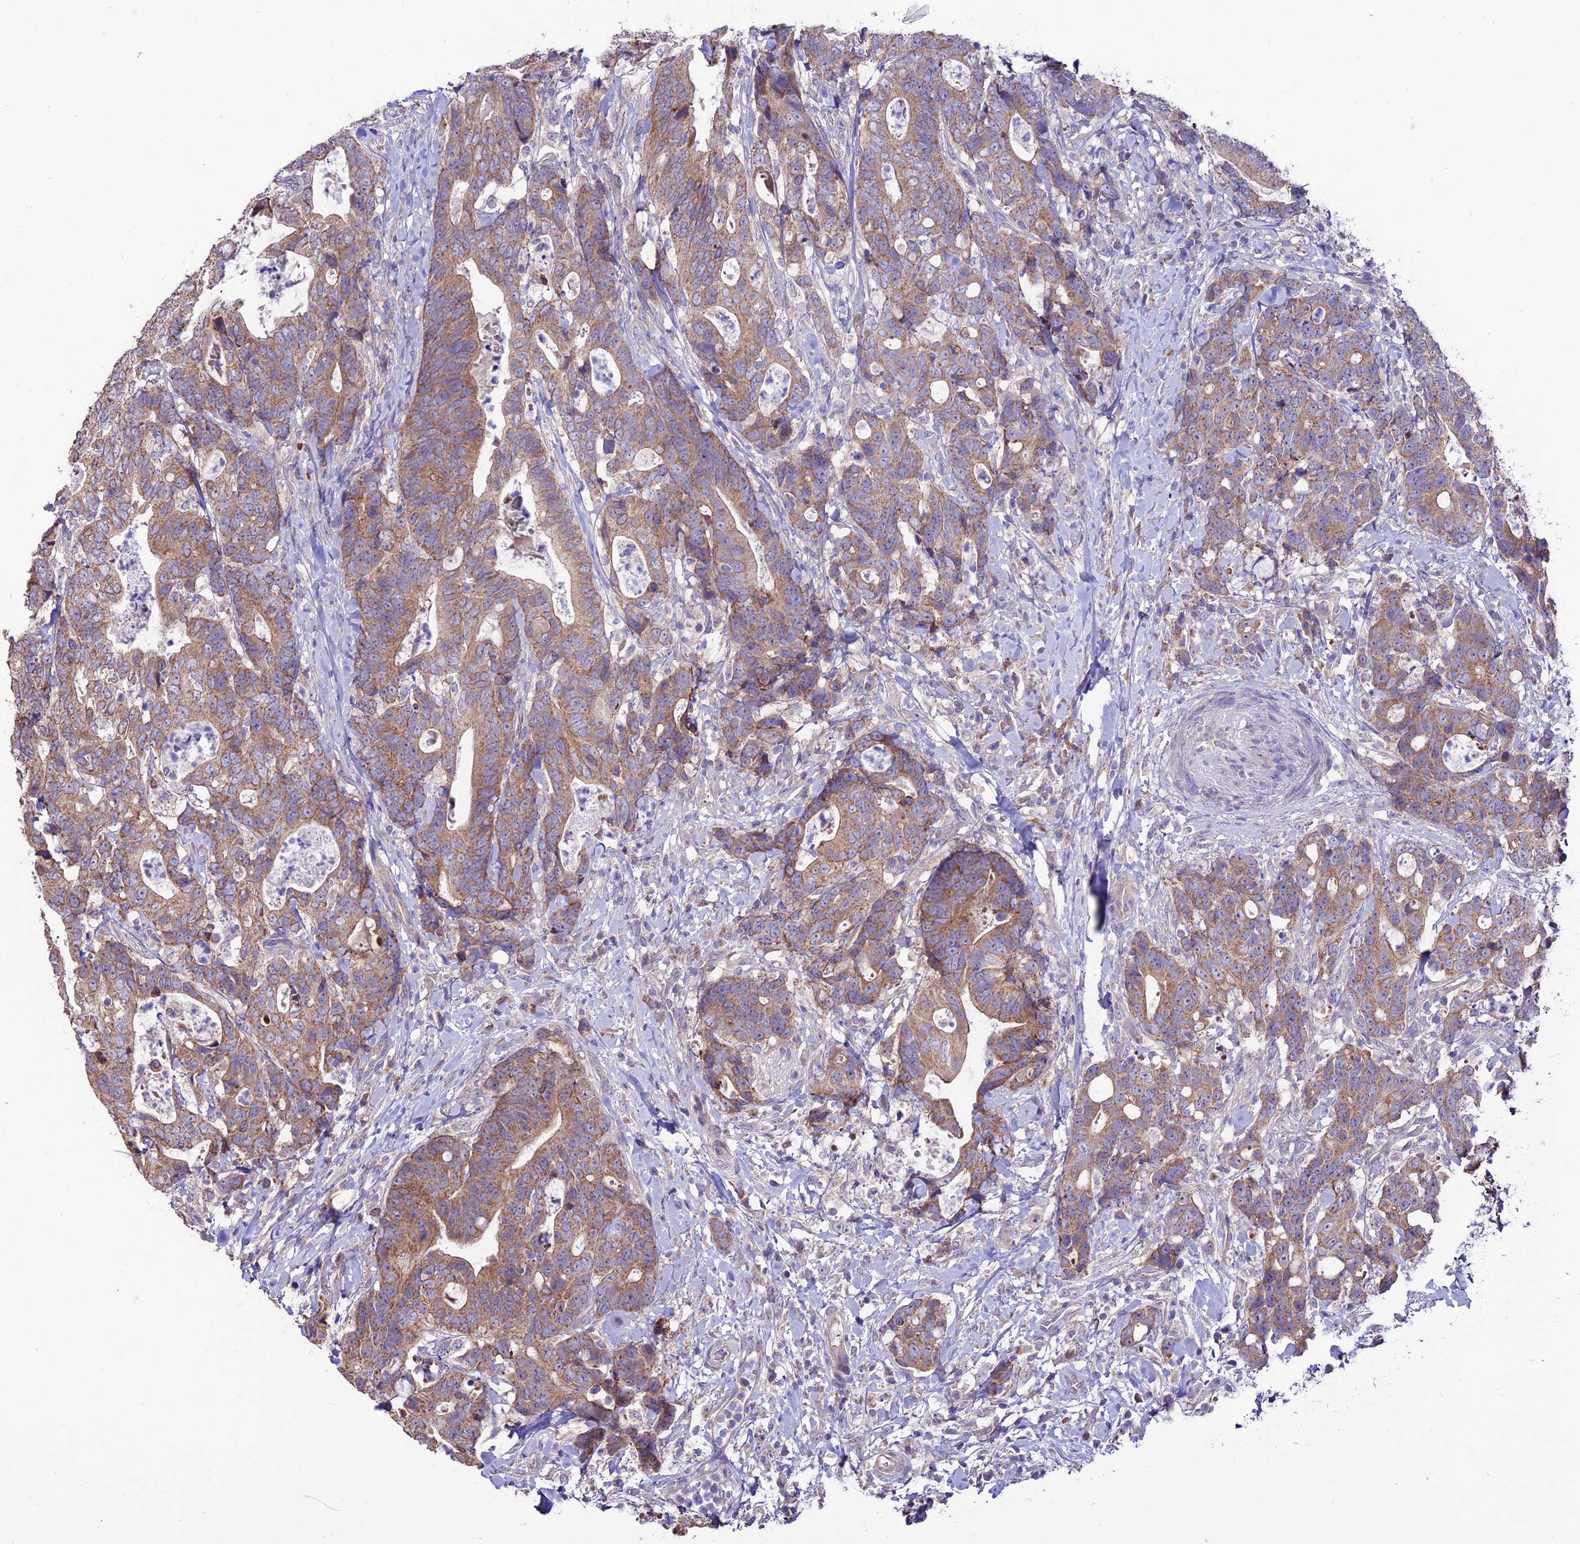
{"staining": {"intensity": "moderate", "quantity": ">75%", "location": "cytoplasmic/membranous"}, "tissue": "colorectal cancer", "cell_type": "Tumor cells", "image_type": "cancer", "snomed": [{"axis": "morphology", "description": "Adenocarcinoma, NOS"}, {"axis": "topography", "description": "Colon"}], "caption": "Colorectal cancer (adenocarcinoma) stained with a brown dye shows moderate cytoplasmic/membranous positive positivity in about >75% of tumor cells.", "gene": "HOGA1", "patient": {"sex": "female", "age": 82}}